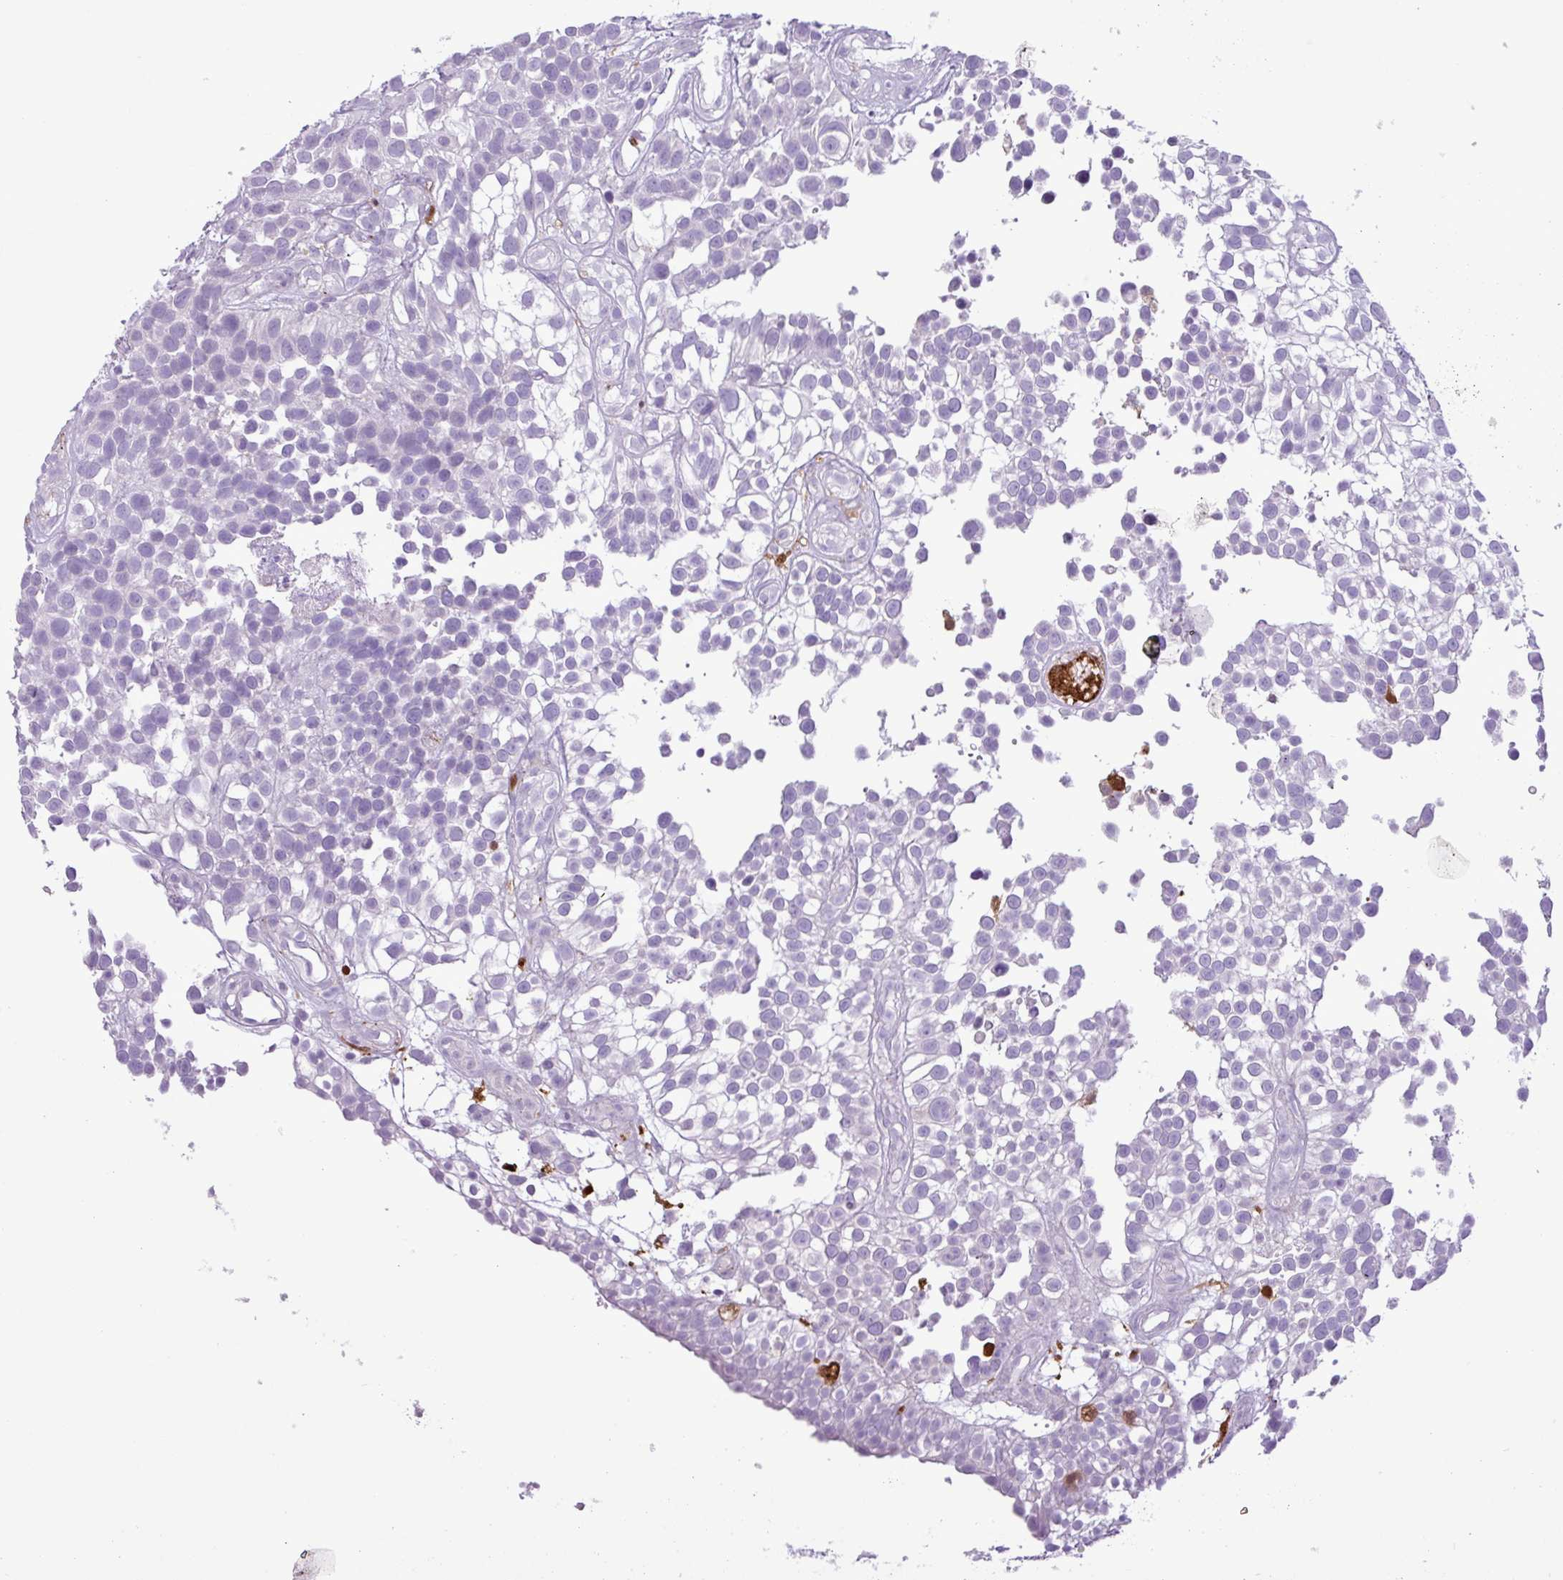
{"staining": {"intensity": "negative", "quantity": "none", "location": "none"}, "tissue": "urothelial cancer", "cell_type": "Tumor cells", "image_type": "cancer", "snomed": [{"axis": "morphology", "description": "Urothelial carcinoma, High grade"}, {"axis": "topography", "description": "Urinary bladder"}], "caption": "High power microscopy image of an IHC micrograph of urothelial carcinoma (high-grade), revealing no significant positivity in tumor cells.", "gene": "TMEM200C", "patient": {"sex": "male", "age": 56}}